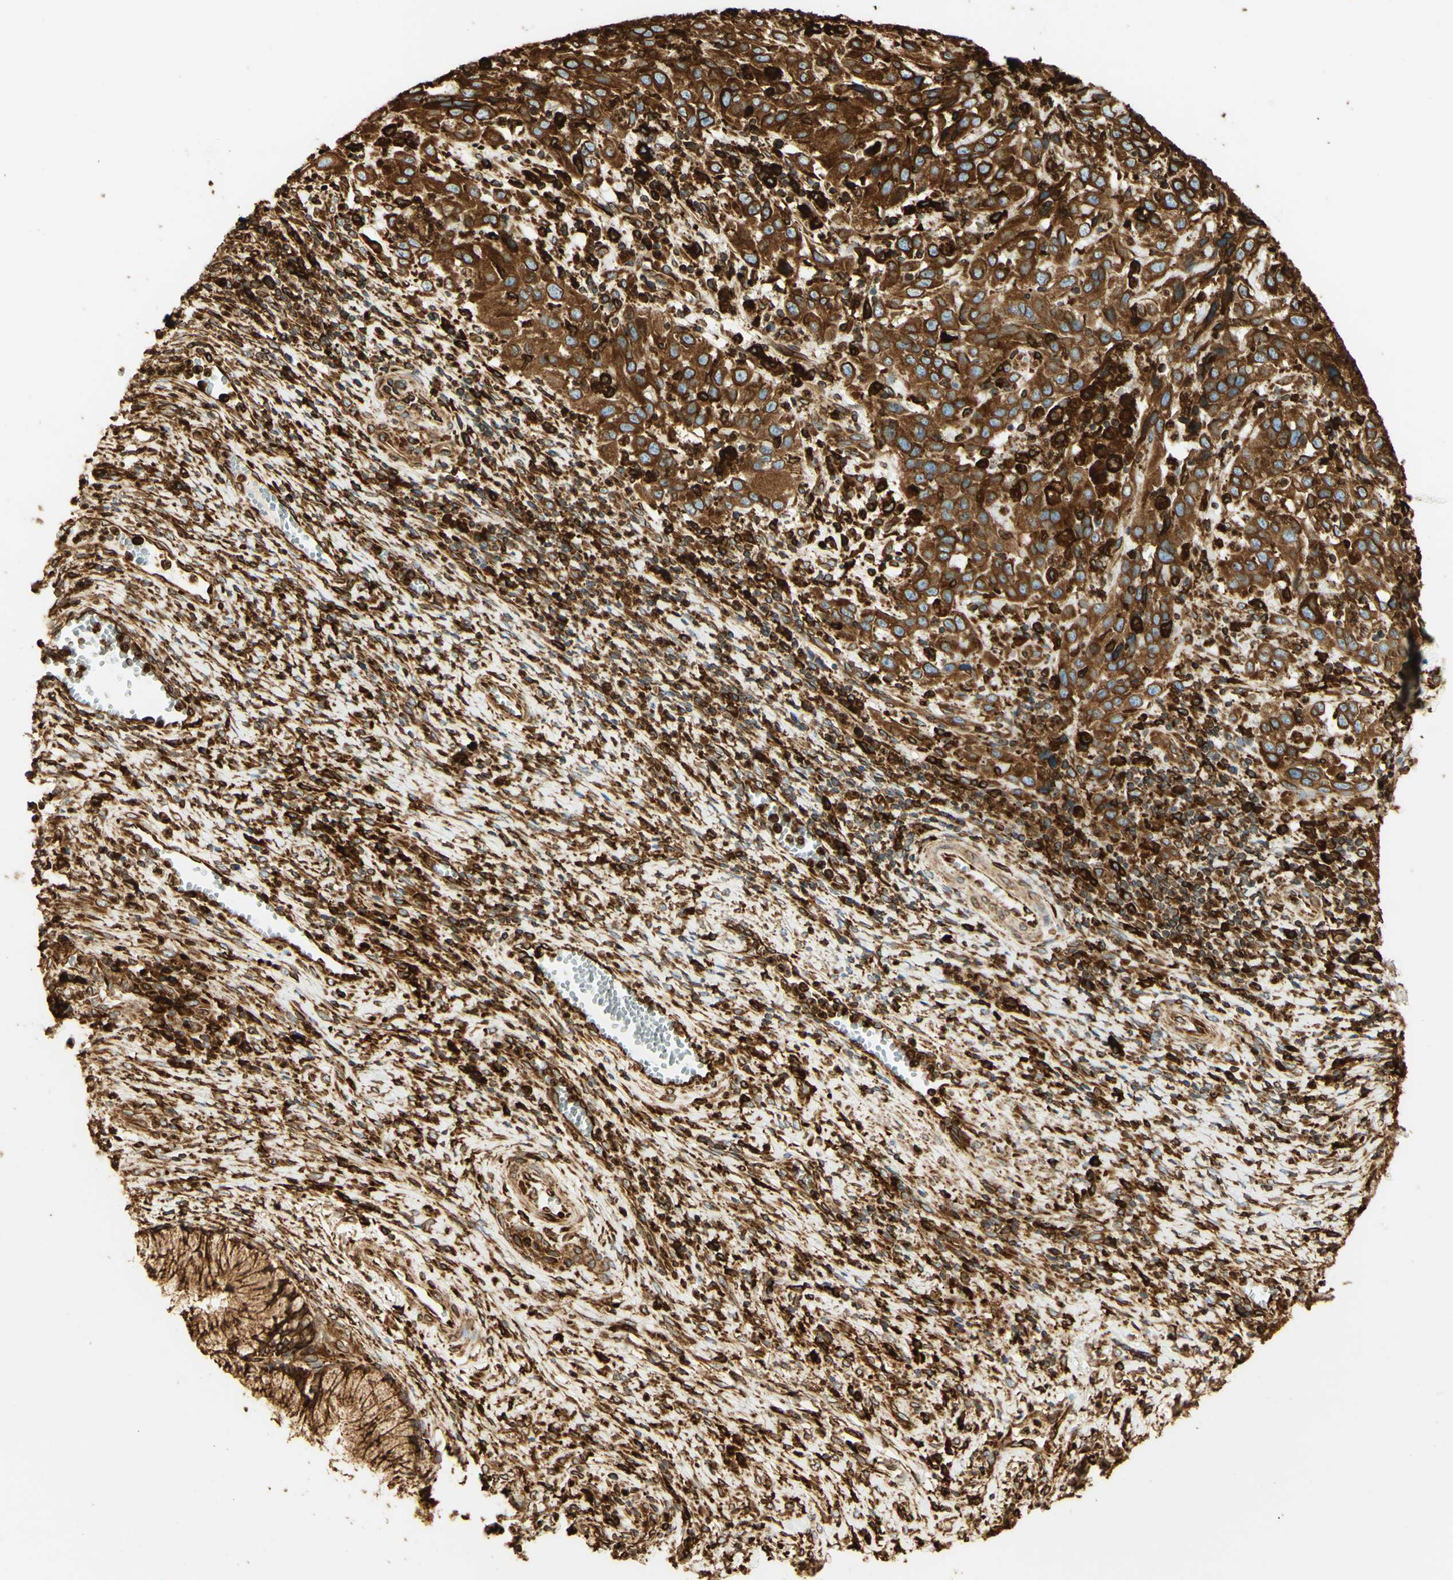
{"staining": {"intensity": "strong", "quantity": ">75%", "location": "cytoplasmic/membranous"}, "tissue": "cervical cancer", "cell_type": "Tumor cells", "image_type": "cancer", "snomed": [{"axis": "morphology", "description": "Squamous cell carcinoma, NOS"}, {"axis": "topography", "description": "Cervix"}], "caption": "IHC of cervical cancer shows high levels of strong cytoplasmic/membranous positivity in approximately >75% of tumor cells.", "gene": "CANX", "patient": {"sex": "female", "age": 32}}